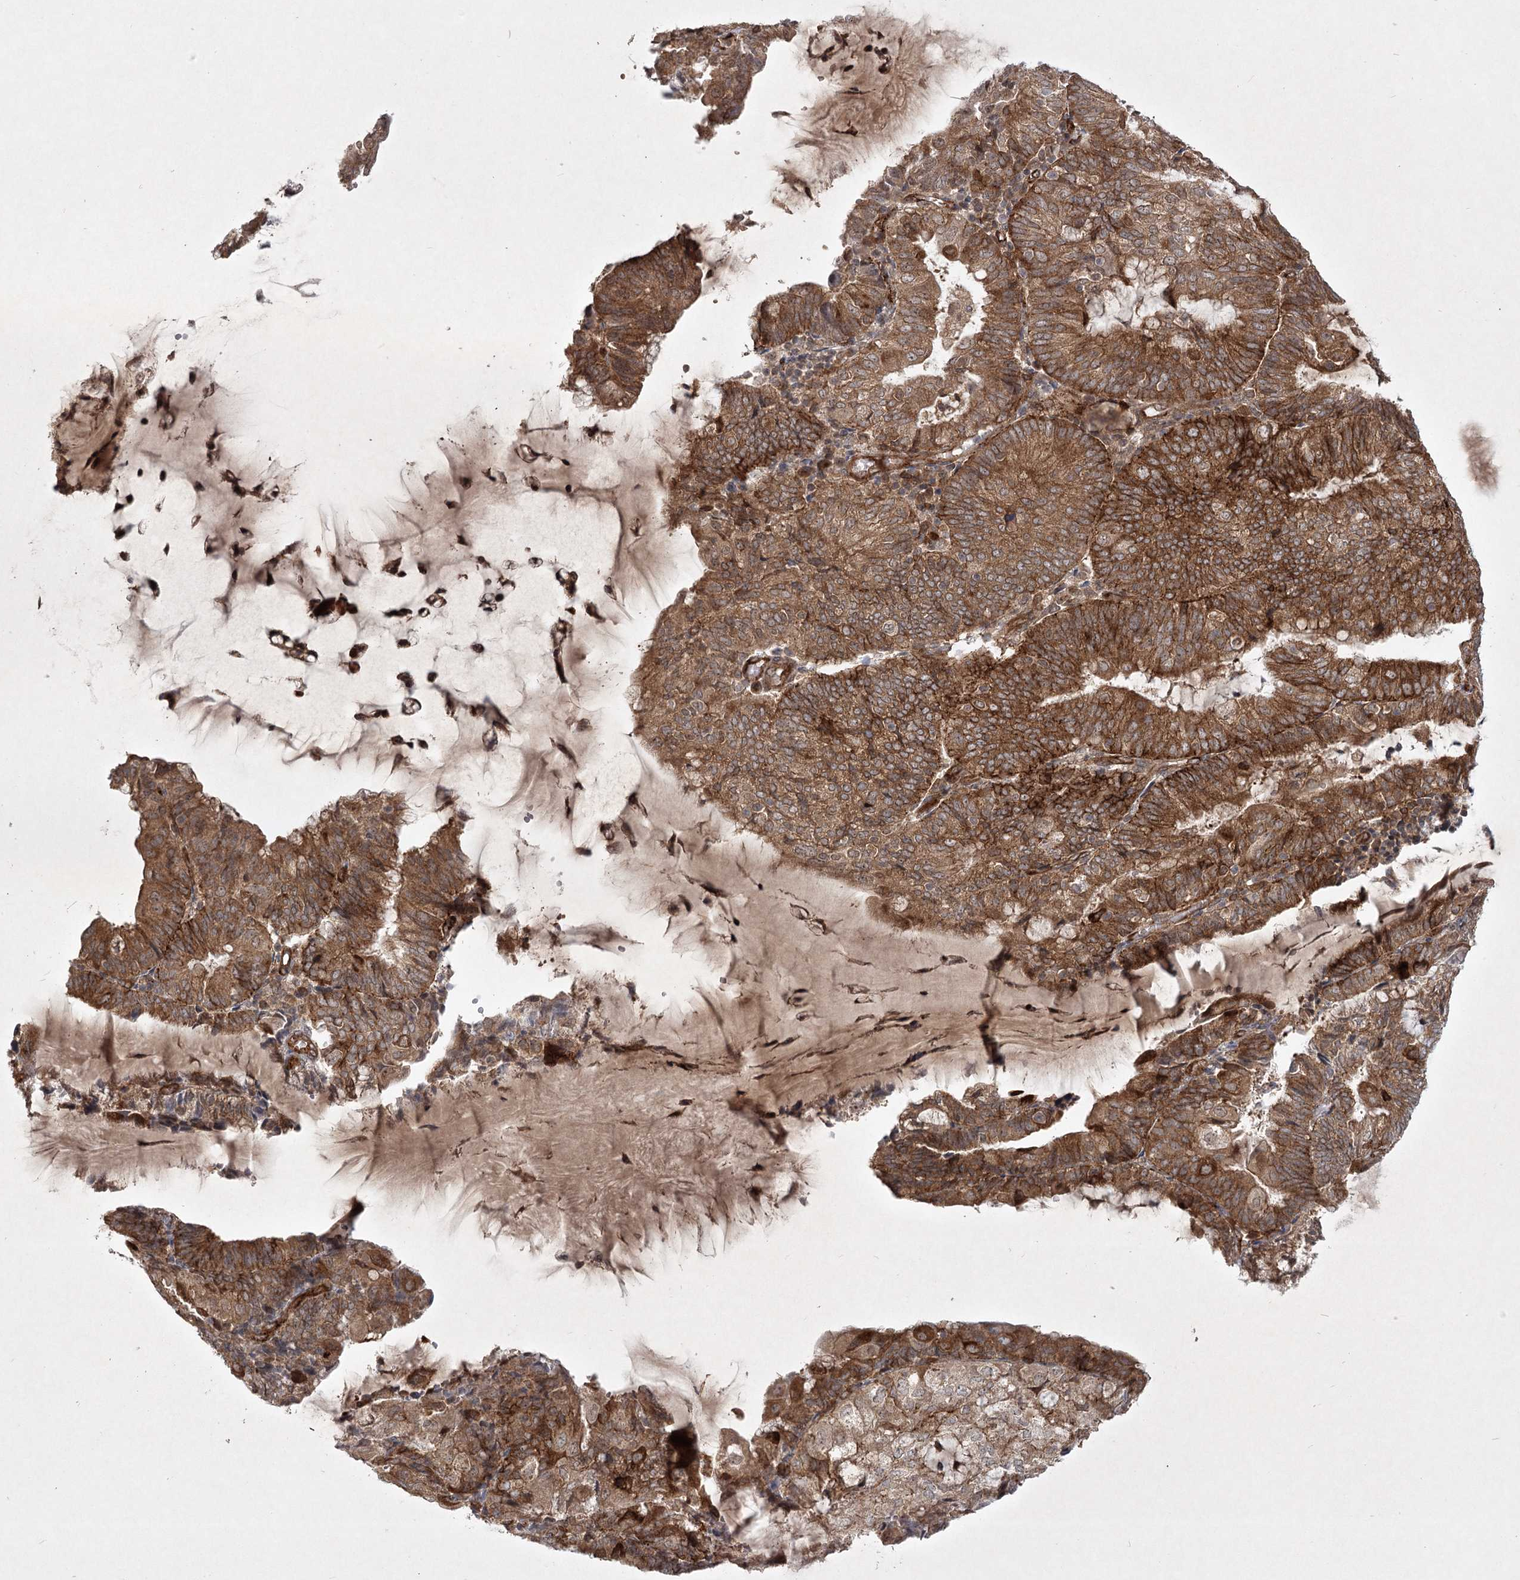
{"staining": {"intensity": "moderate", "quantity": ">75%", "location": "cytoplasmic/membranous"}, "tissue": "endometrial cancer", "cell_type": "Tumor cells", "image_type": "cancer", "snomed": [{"axis": "morphology", "description": "Adenocarcinoma, NOS"}, {"axis": "topography", "description": "Endometrium"}], "caption": "Protein expression by immunohistochemistry reveals moderate cytoplasmic/membranous staining in approximately >75% of tumor cells in endometrial cancer.", "gene": "ARHGAP31", "patient": {"sex": "female", "age": 81}}